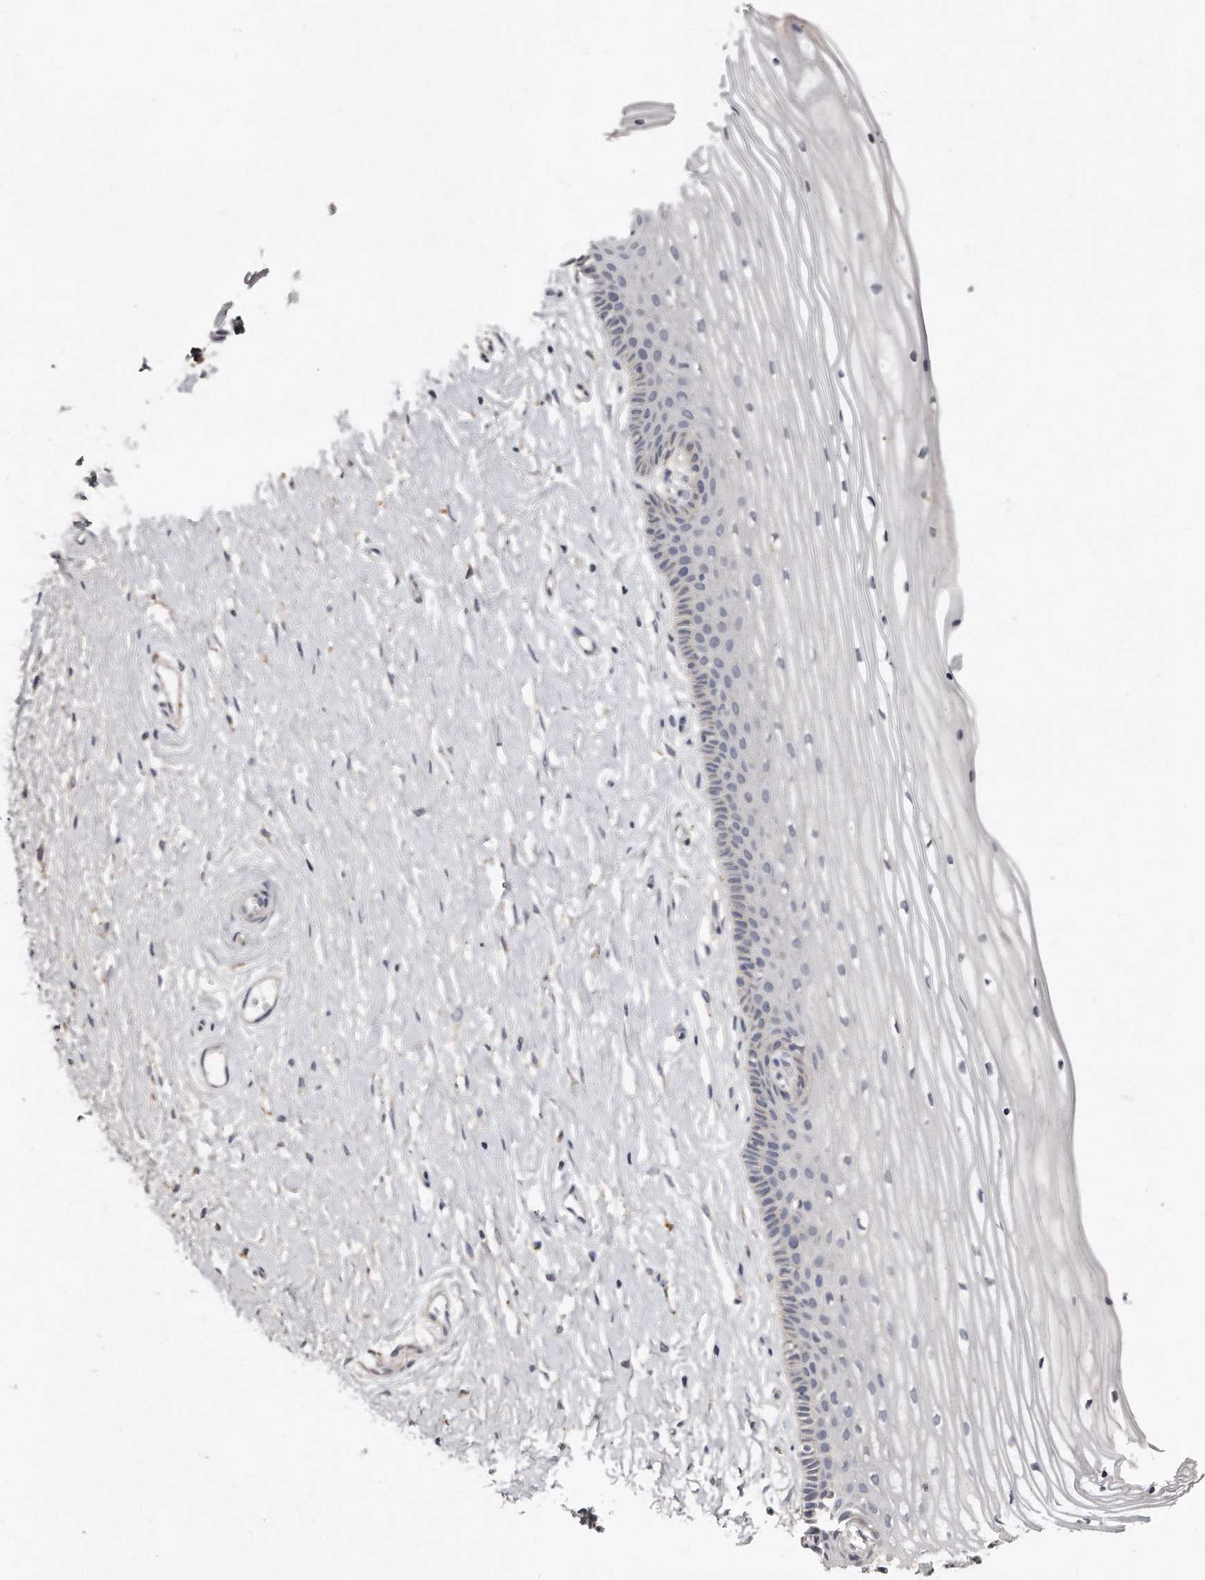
{"staining": {"intensity": "negative", "quantity": "none", "location": "none"}, "tissue": "vagina", "cell_type": "Squamous epithelial cells", "image_type": "normal", "snomed": [{"axis": "morphology", "description": "Normal tissue, NOS"}, {"axis": "topography", "description": "Vagina"}, {"axis": "topography", "description": "Cervix"}], "caption": "Image shows no protein staining in squamous epithelial cells of benign vagina. The staining is performed using DAB (3,3'-diaminobenzidine) brown chromogen with nuclei counter-stained in using hematoxylin.", "gene": "LMOD1", "patient": {"sex": "female", "age": 40}}